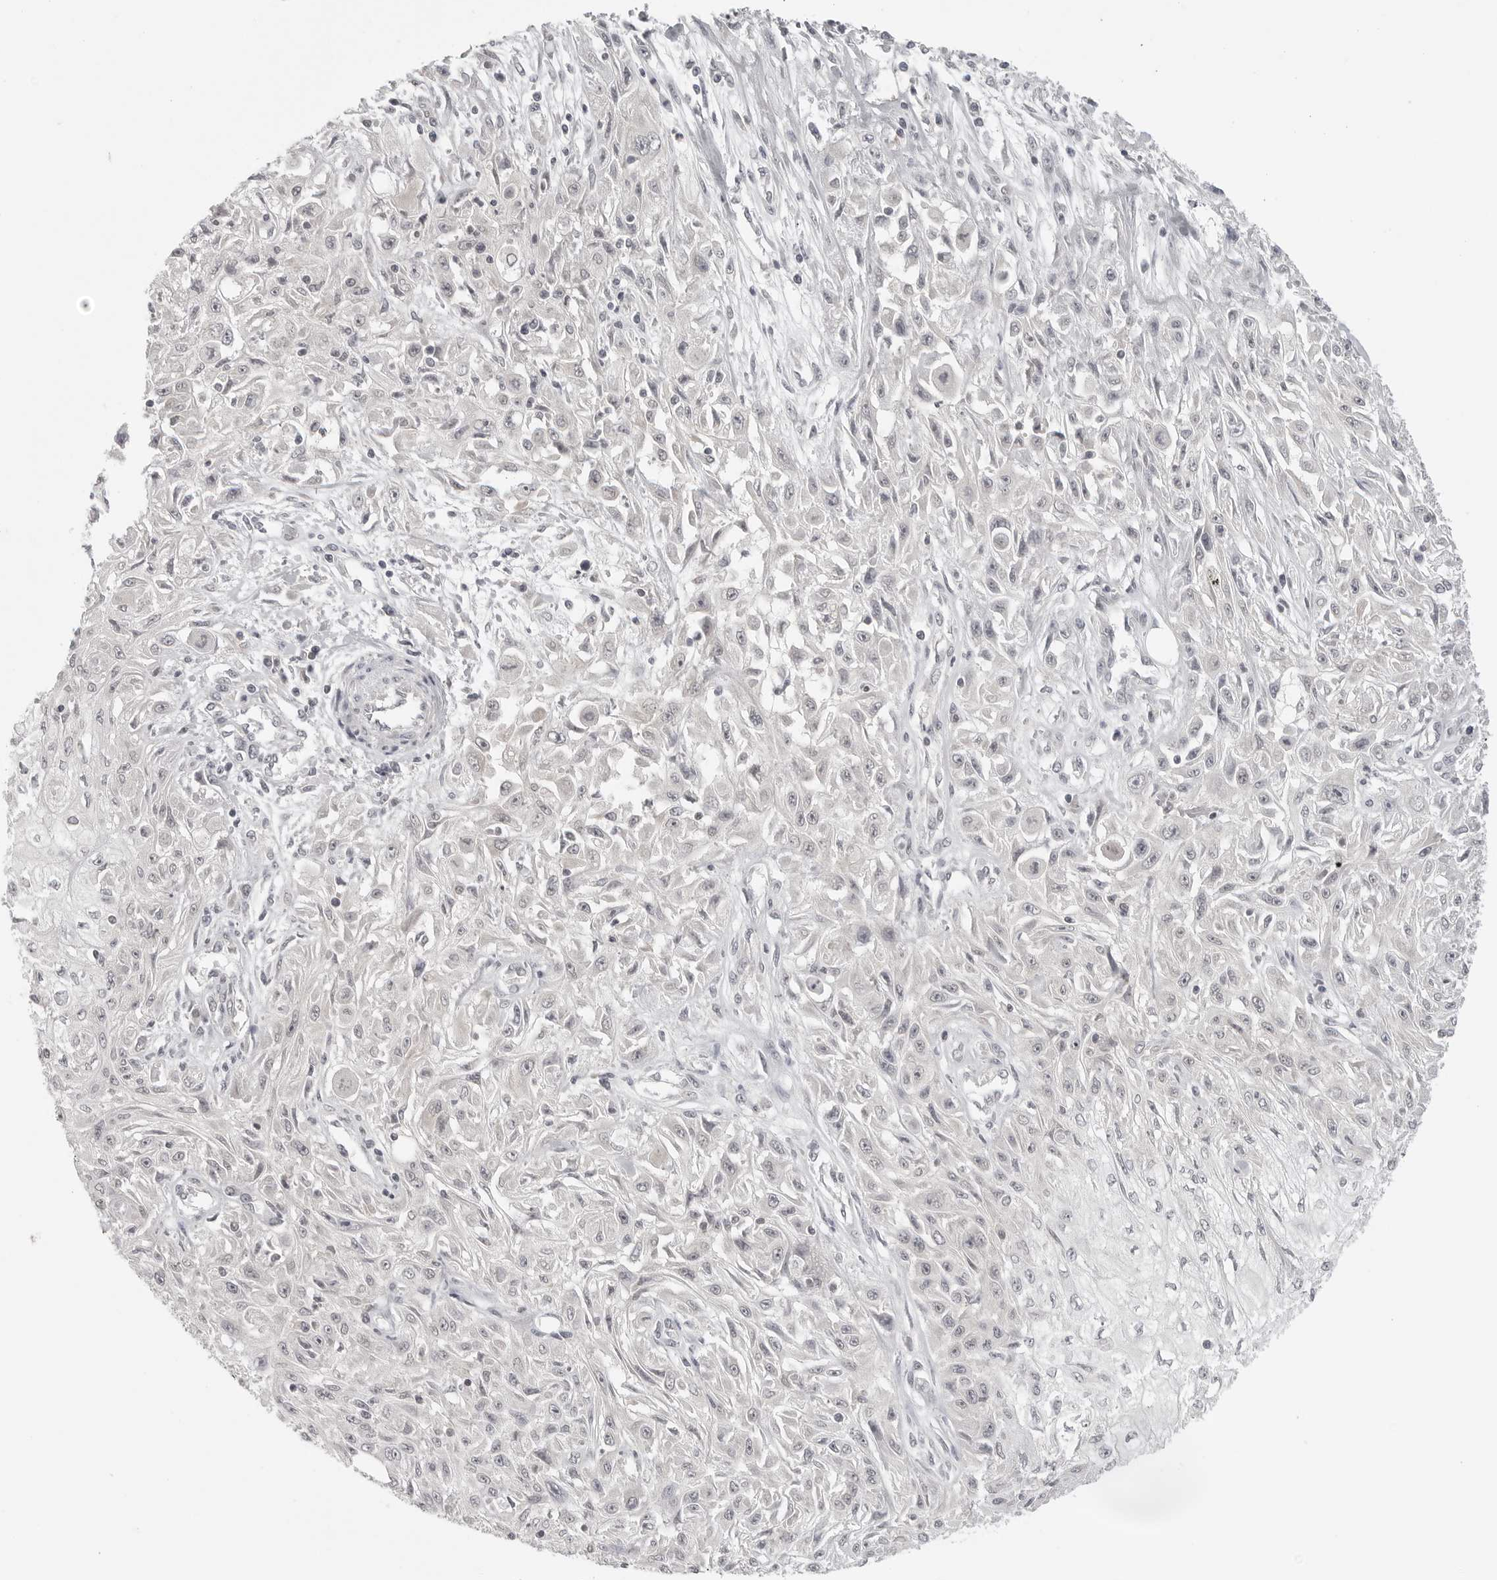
{"staining": {"intensity": "negative", "quantity": "none", "location": "none"}, "tissue": "skin cancer", "cell_type": "Tumor cells", "image_type": "cancer", "snomed": [{"axis": "morphology", "description": "Squamous cell carcinoma, NOS"}, {"axis": "morphology", "description": "Squamous cell carcinoma, metastatic, NOS"}, {"axis": "topography", "description": "Skin"}, {"axis": "topography", "description": "Lymph node"}], "caption": "High power microscopy image of an IHC image of skin cancer (metastatic squamous cell carcinoma), revealing no significant expression in tumor cells.", "gene": "TUT4", "patient": {"sex": "male", "age": 75}}